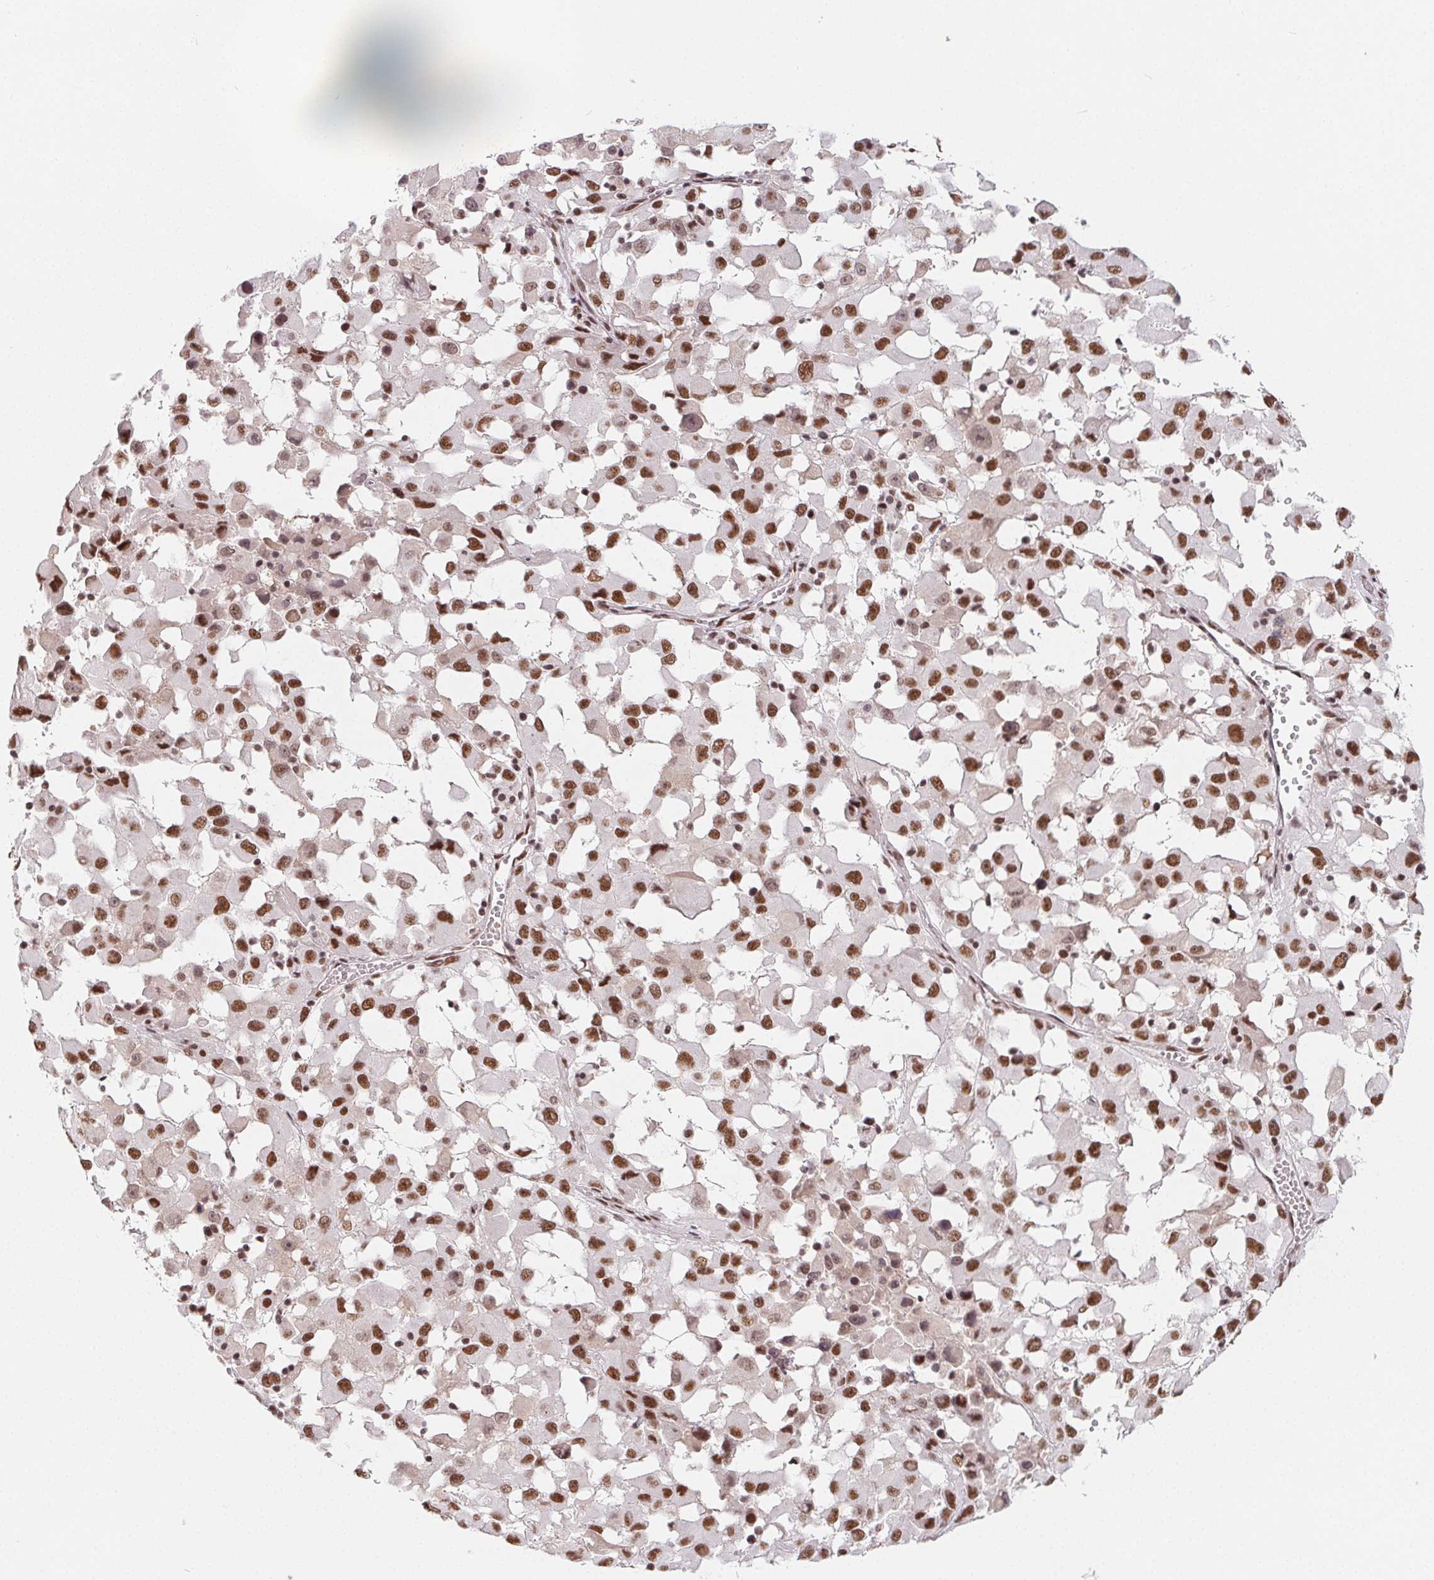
{"staining": {"intensity": "moderate", "quantity": ">75%", "location": "nuclear"}, "tissue": "melanoma", "cell_type": "Tumor cells", "image_type": "cancer", "snomed": [{"axis": "morphology", "description": "Malignant melanoma, Metastatic site"}, {"axis": "topography", "description": "Soft tissue"}], "caption": "Immunohistochemical staining of human melanoma demonstrates medium levels of moderate nuclear staining in about >75% of tumor cells.", "gene": "TCERG1", "patient": {"sex": "male", "age": 50}}